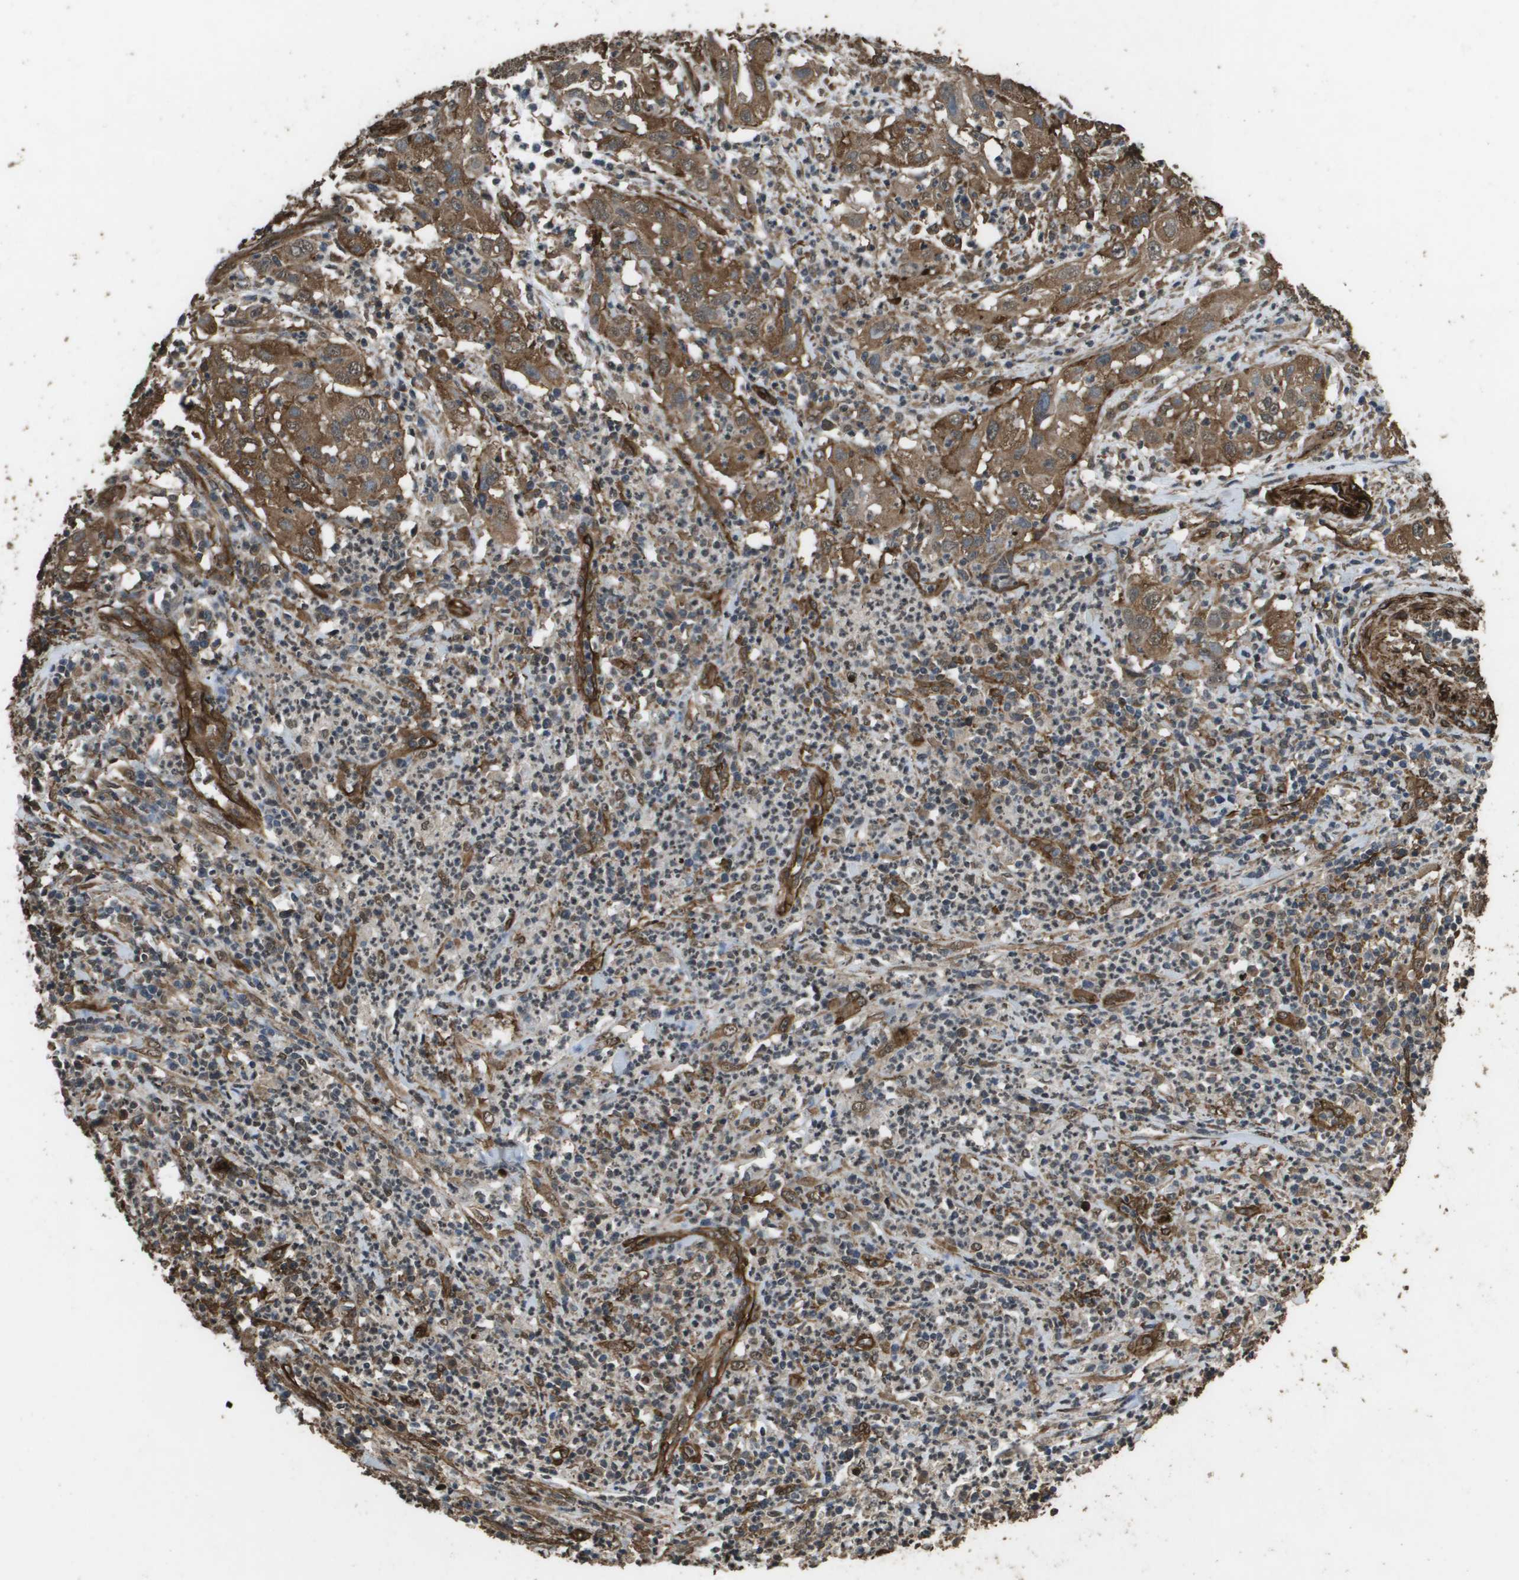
{"staining": {"intensity": "moderate", "quantity": ">75%", "location": "cytoplasmic/membranous"}, "tissue": "cervical cancer", "cell_type": "Tumor cells", "image_type": "cancer", "snomed": [{"axis": "morphology", "description": "Squamous cell carcinoma, NOS"}, {"axis": "topography", "description": "Cervix"}], "caption": "A high-resolution image shows immunohistochemistry staining of cervical cancer, which demonstrates moderate cytoplasmic/membranous positivity in approximately >75% of tumor cells.", "gene": "AAMP", "patient": {"sex": "female", "age": 32}}